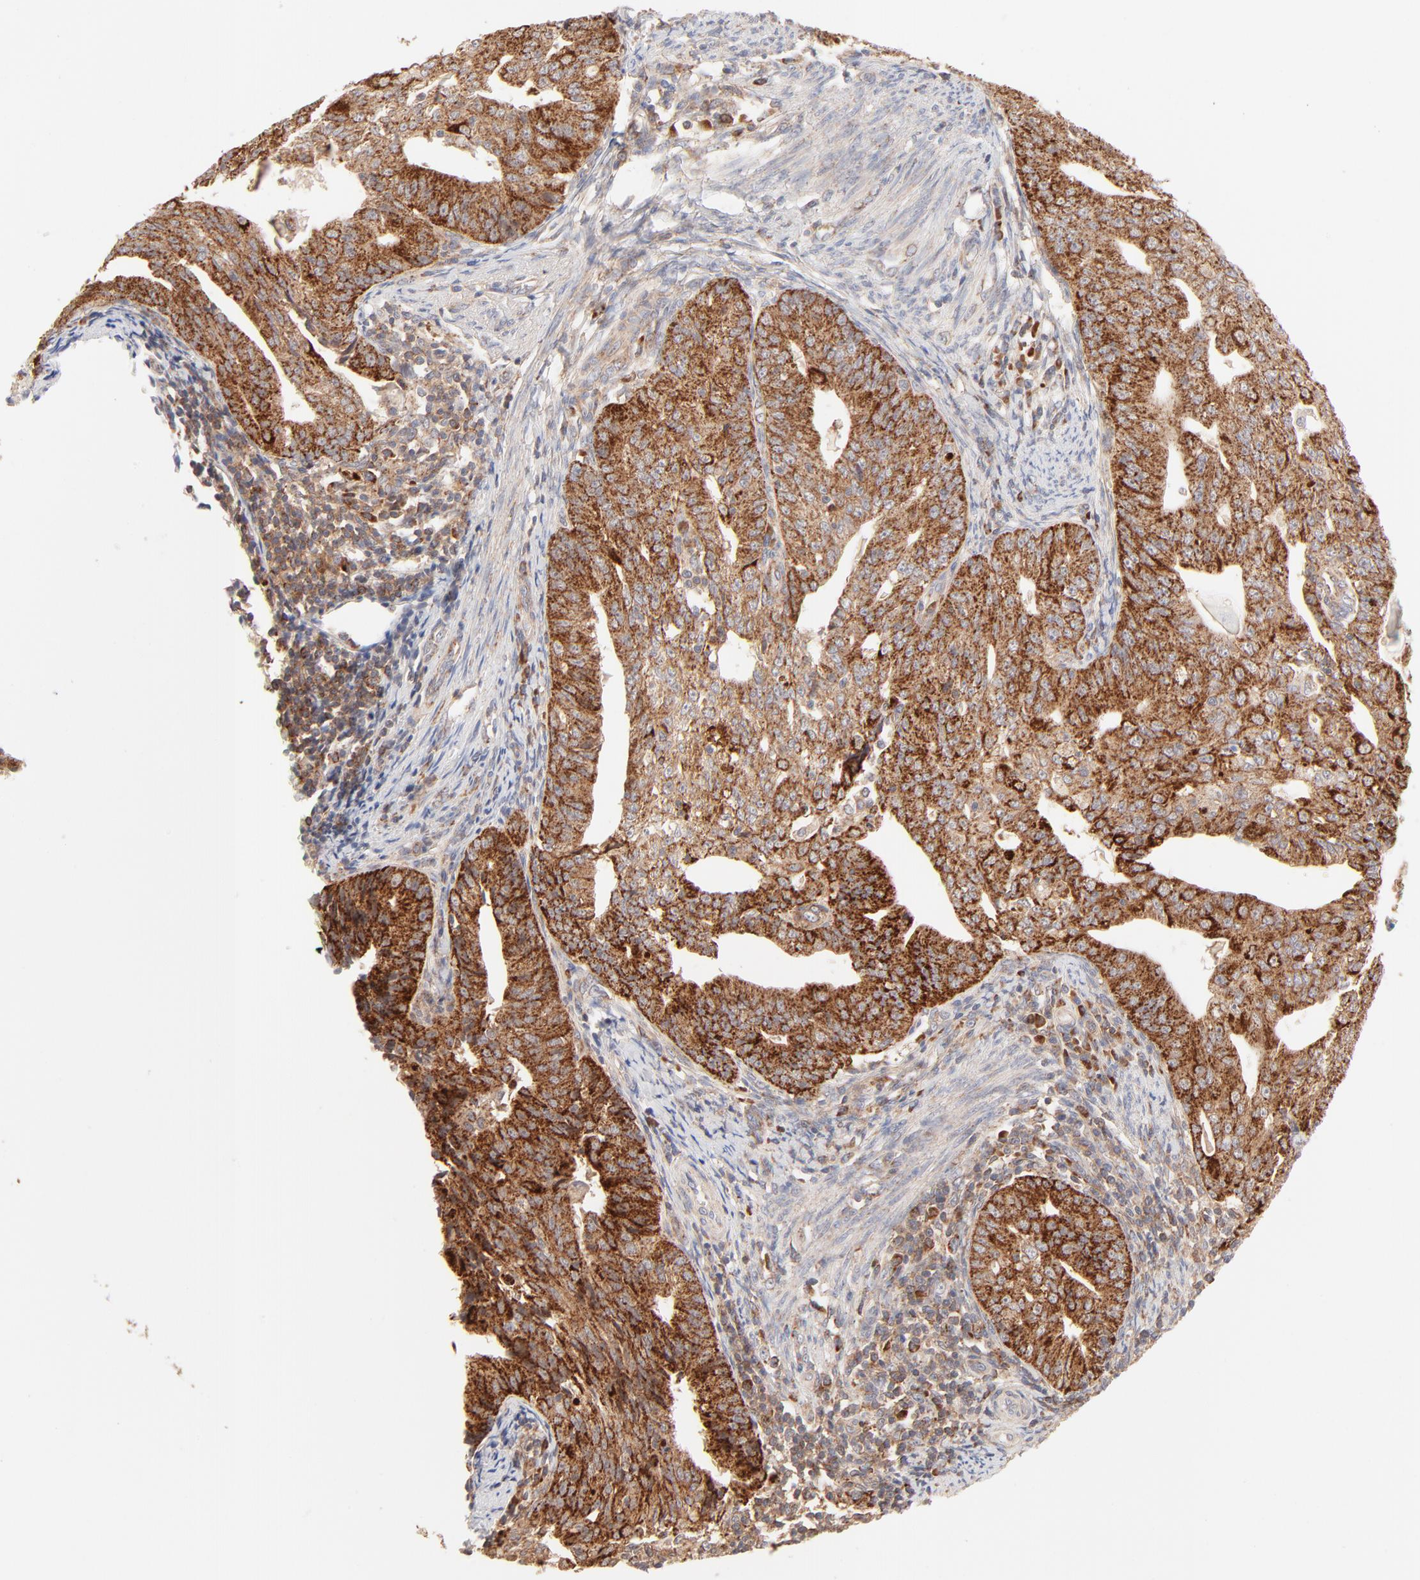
{"staining": {"intensity": "strong", "quantity": ">75%", "location": "cytoplasmic/membranous"}, "tissue": "endometrial cancer", "cell_type": "Tumor cells", "image_type": "cancer", "snomed": [{"axis": "morphology", "description": "Adenocarcinoma, NOS"}, {"axis": "topography", "description": "Endometrium"}], "caption": "This image shows endometrial cancer stained with immunohistochemistry to label a protein in brown. The cytoplasmic/membranous of tumor cells show strong positivity for the protein. Nuclei are counter-stained blue.", "gene": "CSPG4", "patient": {"sex": "female", "age": 56}}